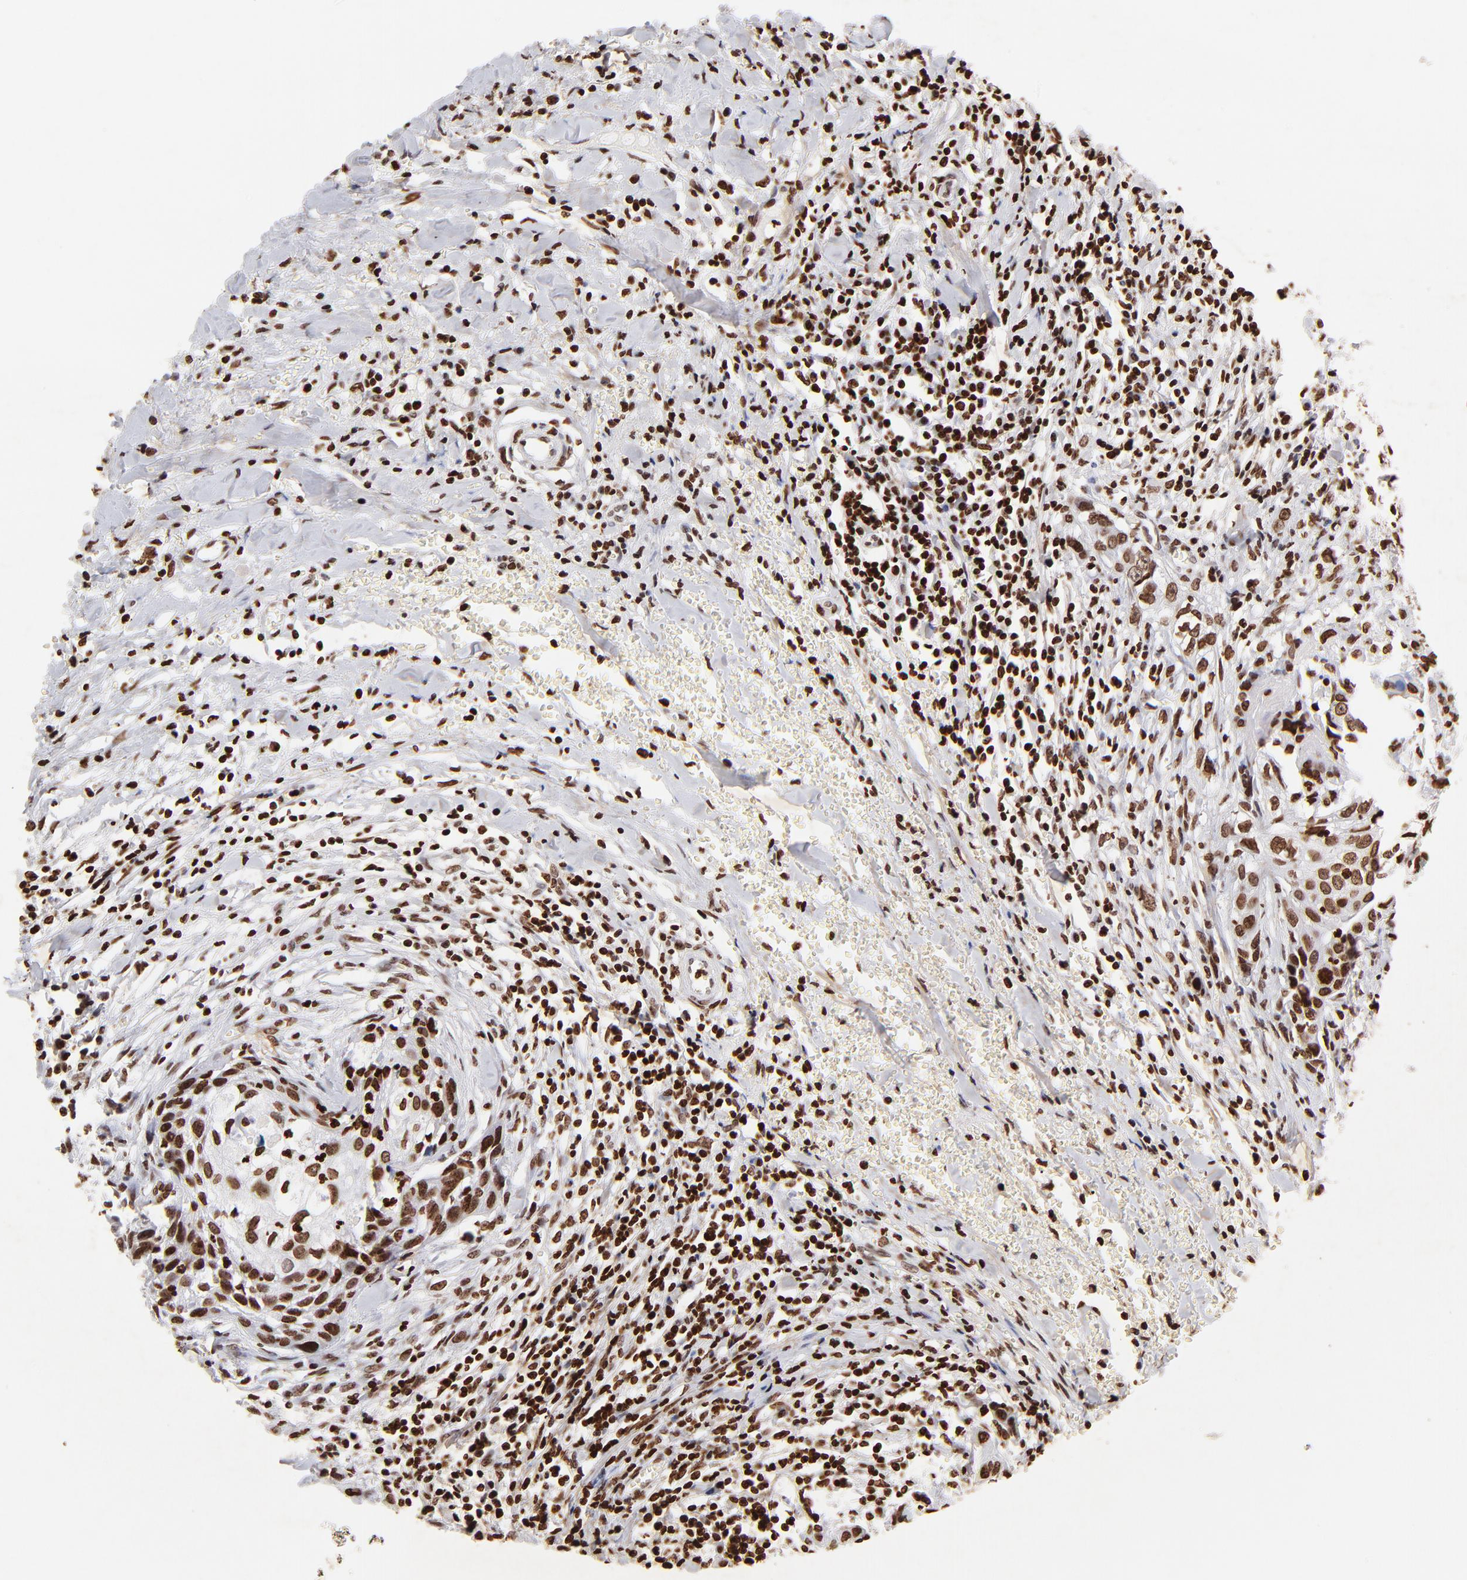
{"staining": {"intensity": "strong", "quantity": ">75%", "location": "nuclear"}, "tissue": "head and neck cancer", "cell_type": "Tumor cells", "image_type": "cancer", "snomed": [{"axis": "morphology", "description": "Squamous cell carcinoma, NOS"}, {"axis": "topography", "description": "Head-Neck"}], "caption": "High-magnification brightfield microscopy of head and neck cancer stained with DAB (brown) and counterstained with hematoxylin (blue). tumor cells exhibit strong nuclear staining is appreciated in approximately>75% of cells.", "gene": "FBH1", "patient": {"sex": "male", "age": 64}}